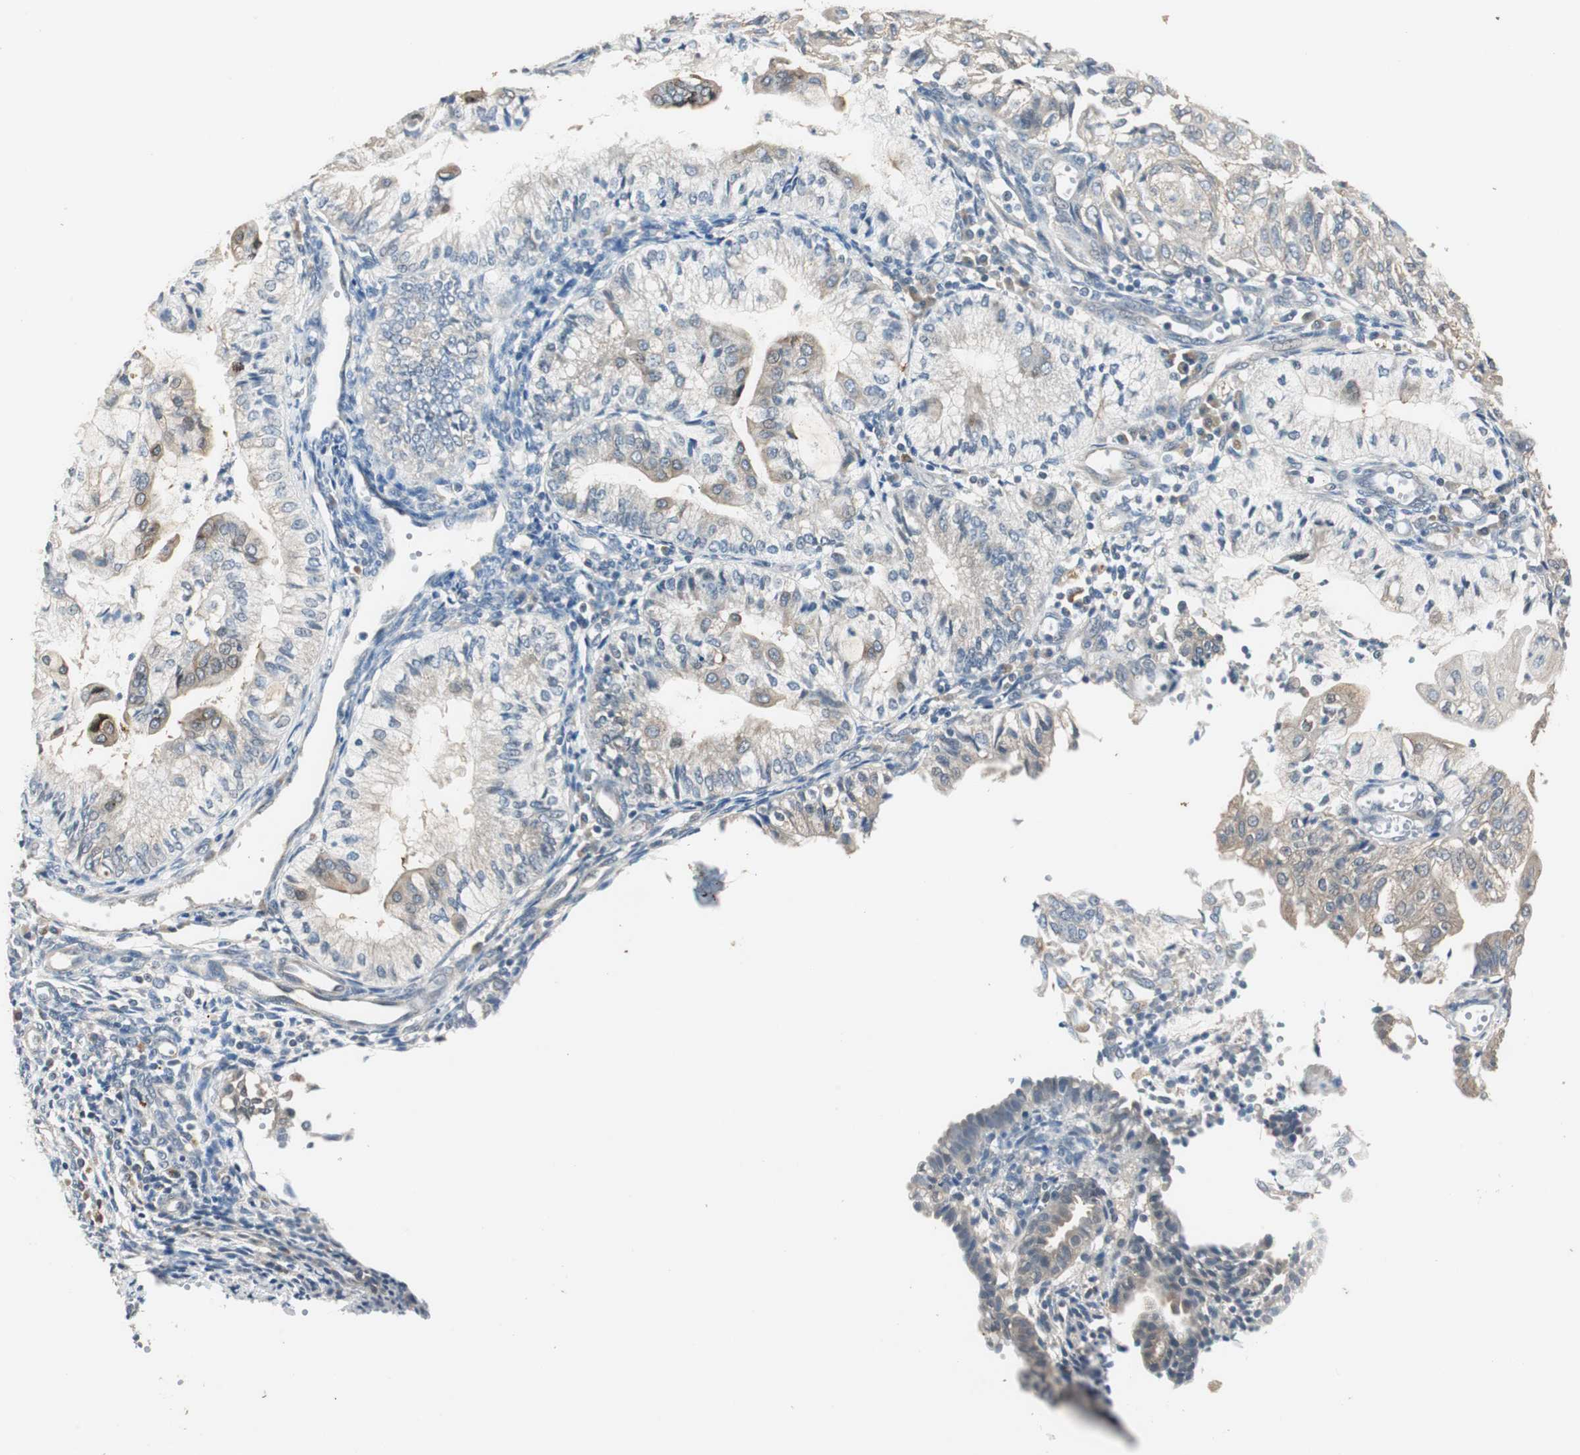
{"staining": {"intensity": "weak", "quantity": "<25%", "location": "cytoplasmic/membranous"}, "tissue": "endometrial cancer", "cell_type": "Tumor cells", "image_type": "cancer", "snomed": [{"axis": "morphology", "description": "Adenocarcinoma, NOS"}, {"axis": "topography", "description": "Endometrium"}], "caption": "Tumor cells are negative for brown protein staining in endometrial cancer (adenocarcinoma).", "gene": "PTPRN2", "patient": {"sex": "female", "age": 59}}